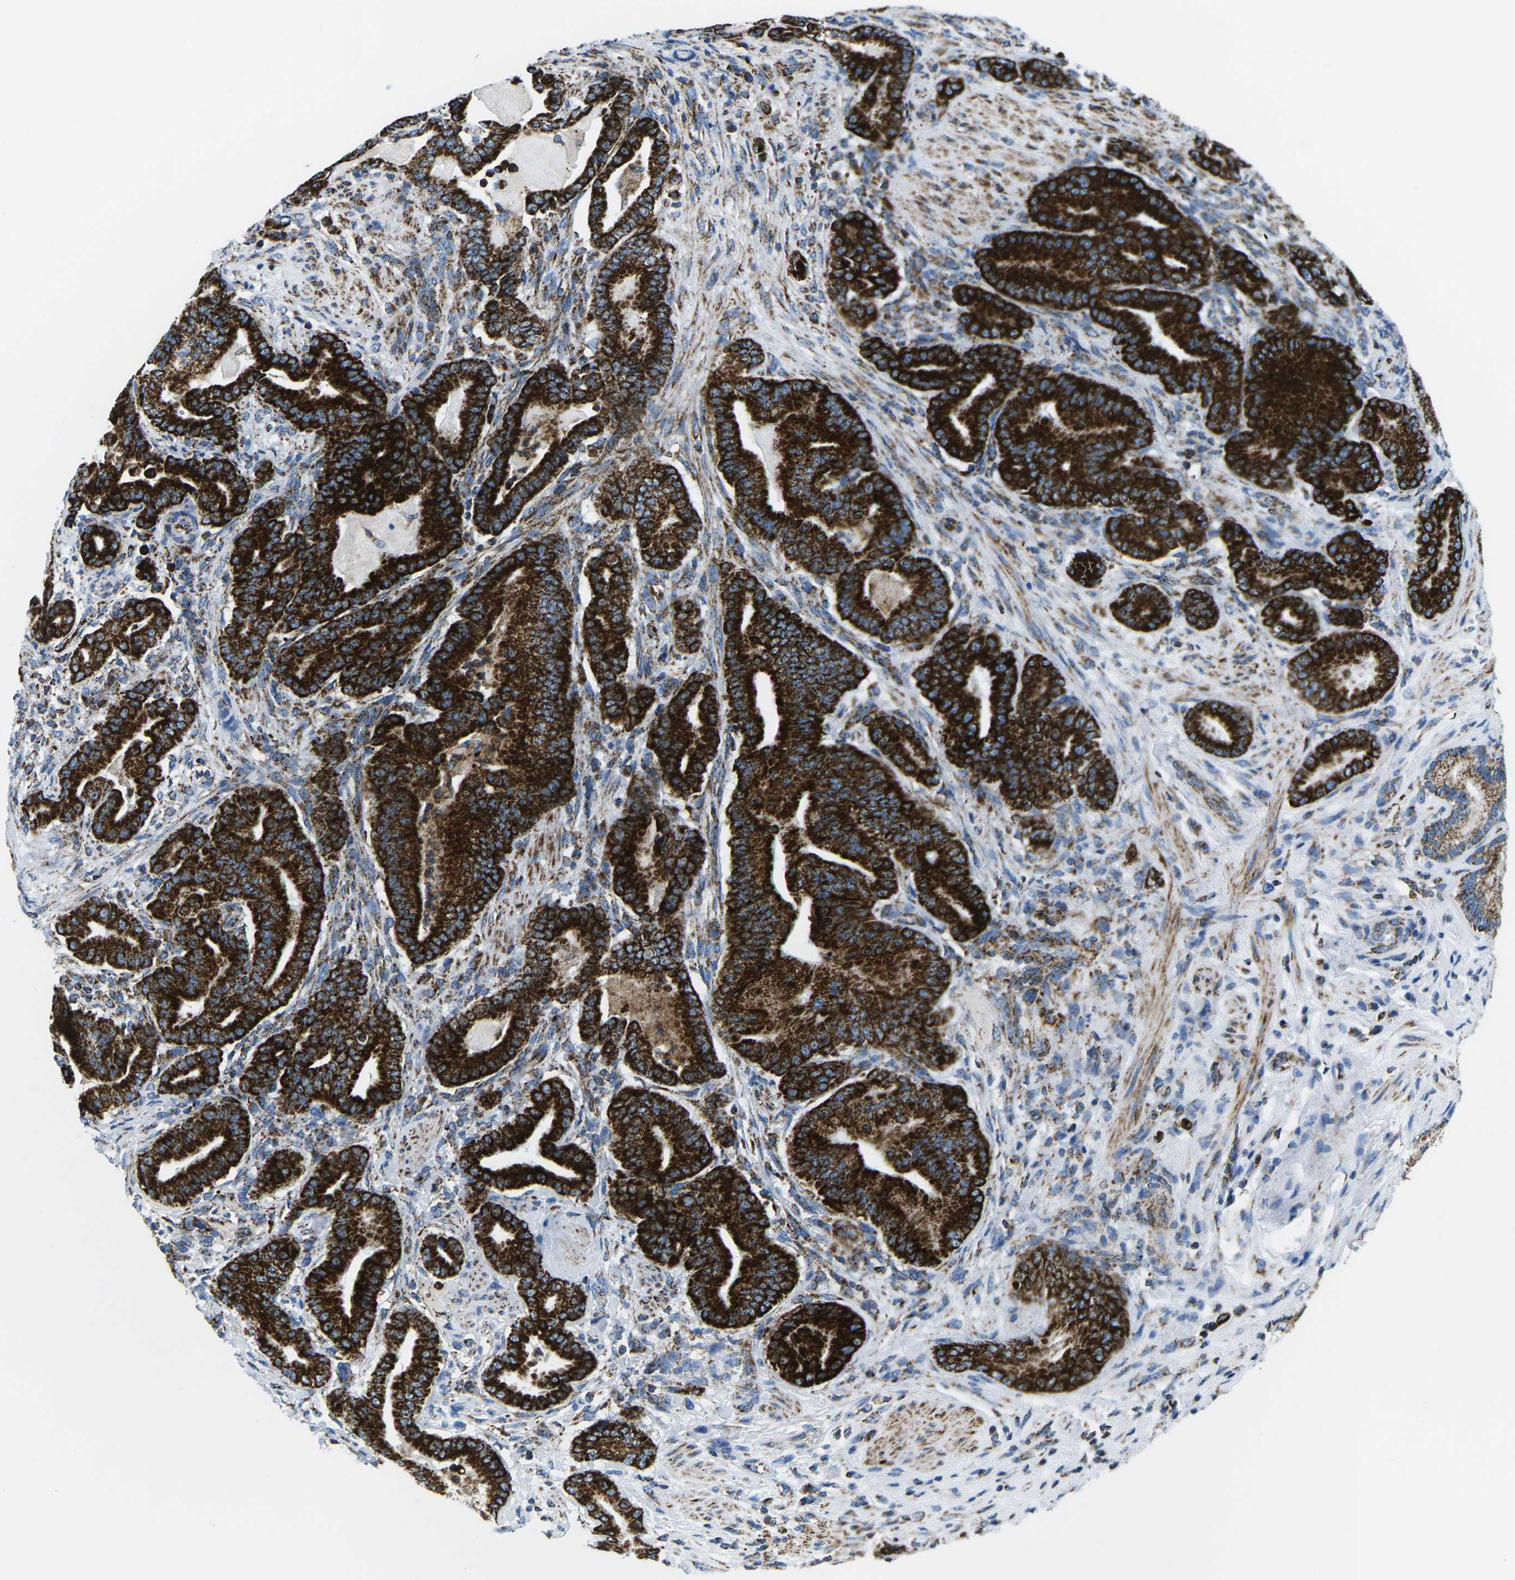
{"staining": {"intensity": "strong", "quantity": ">75%", "location": "cytoplasmic/membranous"}, "tissue": "pancreatic cancer", "cell_type": "Tumor cells", "image_type": "cancer", "snomed": [{"axis": "morphology", "description": "Normal tissue, NOS"}, {"axis": "morphology", "description": "Adenocarcinoma, NOS"}, {"axis": "topography", "description": "Pancreas"}], "caption": "Immunohistochemical staining of pancreatic cancer exhibits high levels of strong cytoplasmic/membranous staining in about >75% of tumor cells.", "gene": "COX6C", "patient": {"sex": "male", "age": 63}}